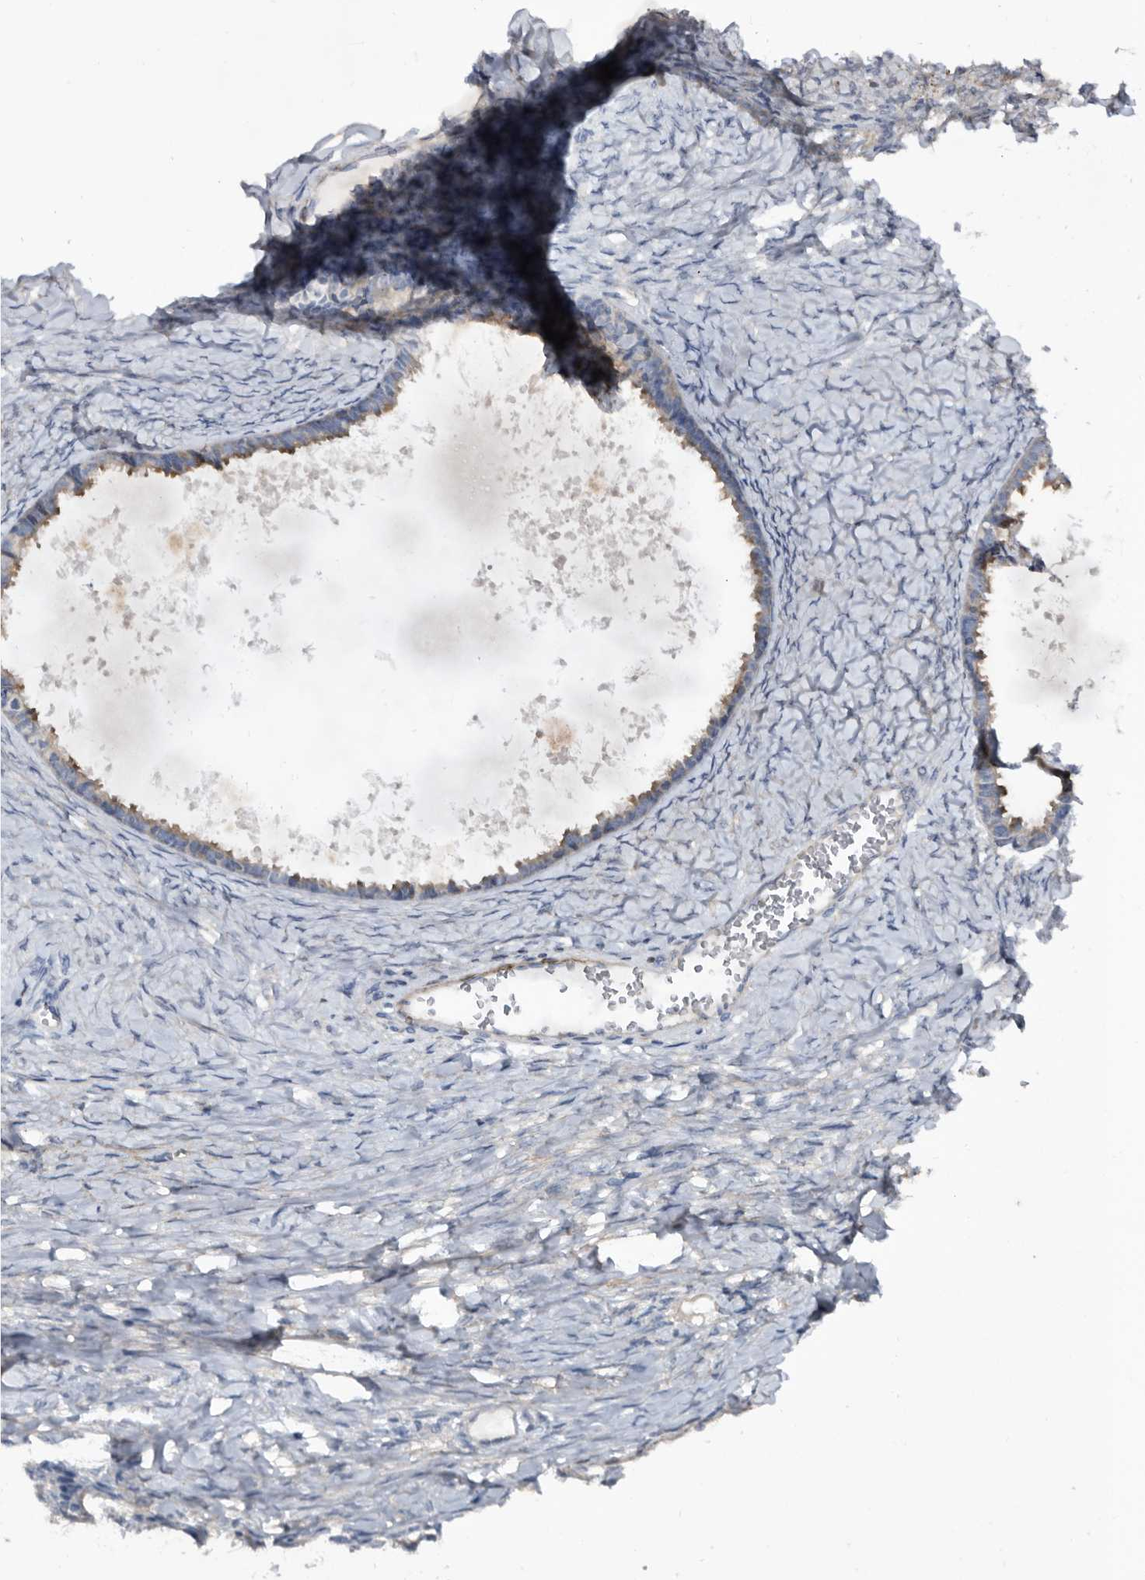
{"staining": {"intensity": "weak", "quantity": "<25%", "location": "cytoplasmic/membranous"}, "tissue": "ovarian cancer", "cell_type": "Tumor cells", "image_type": "cancer", "snomed": [{"axis": "morphology", "description": "Cystadenocarcinoma, serous, NOS"}, {"axis": "topography", "description": "Ovary"}], "caption": "An immunohistochemistry histopathology image of ovarian cancer (serous cystadenocarcinoma) is shown. There is no staining in tumor cells of ovarian cancer (serous cystadenocarcinoma).", "gene": "IARS1", "patient": {"sex": "female", "age": 79}}